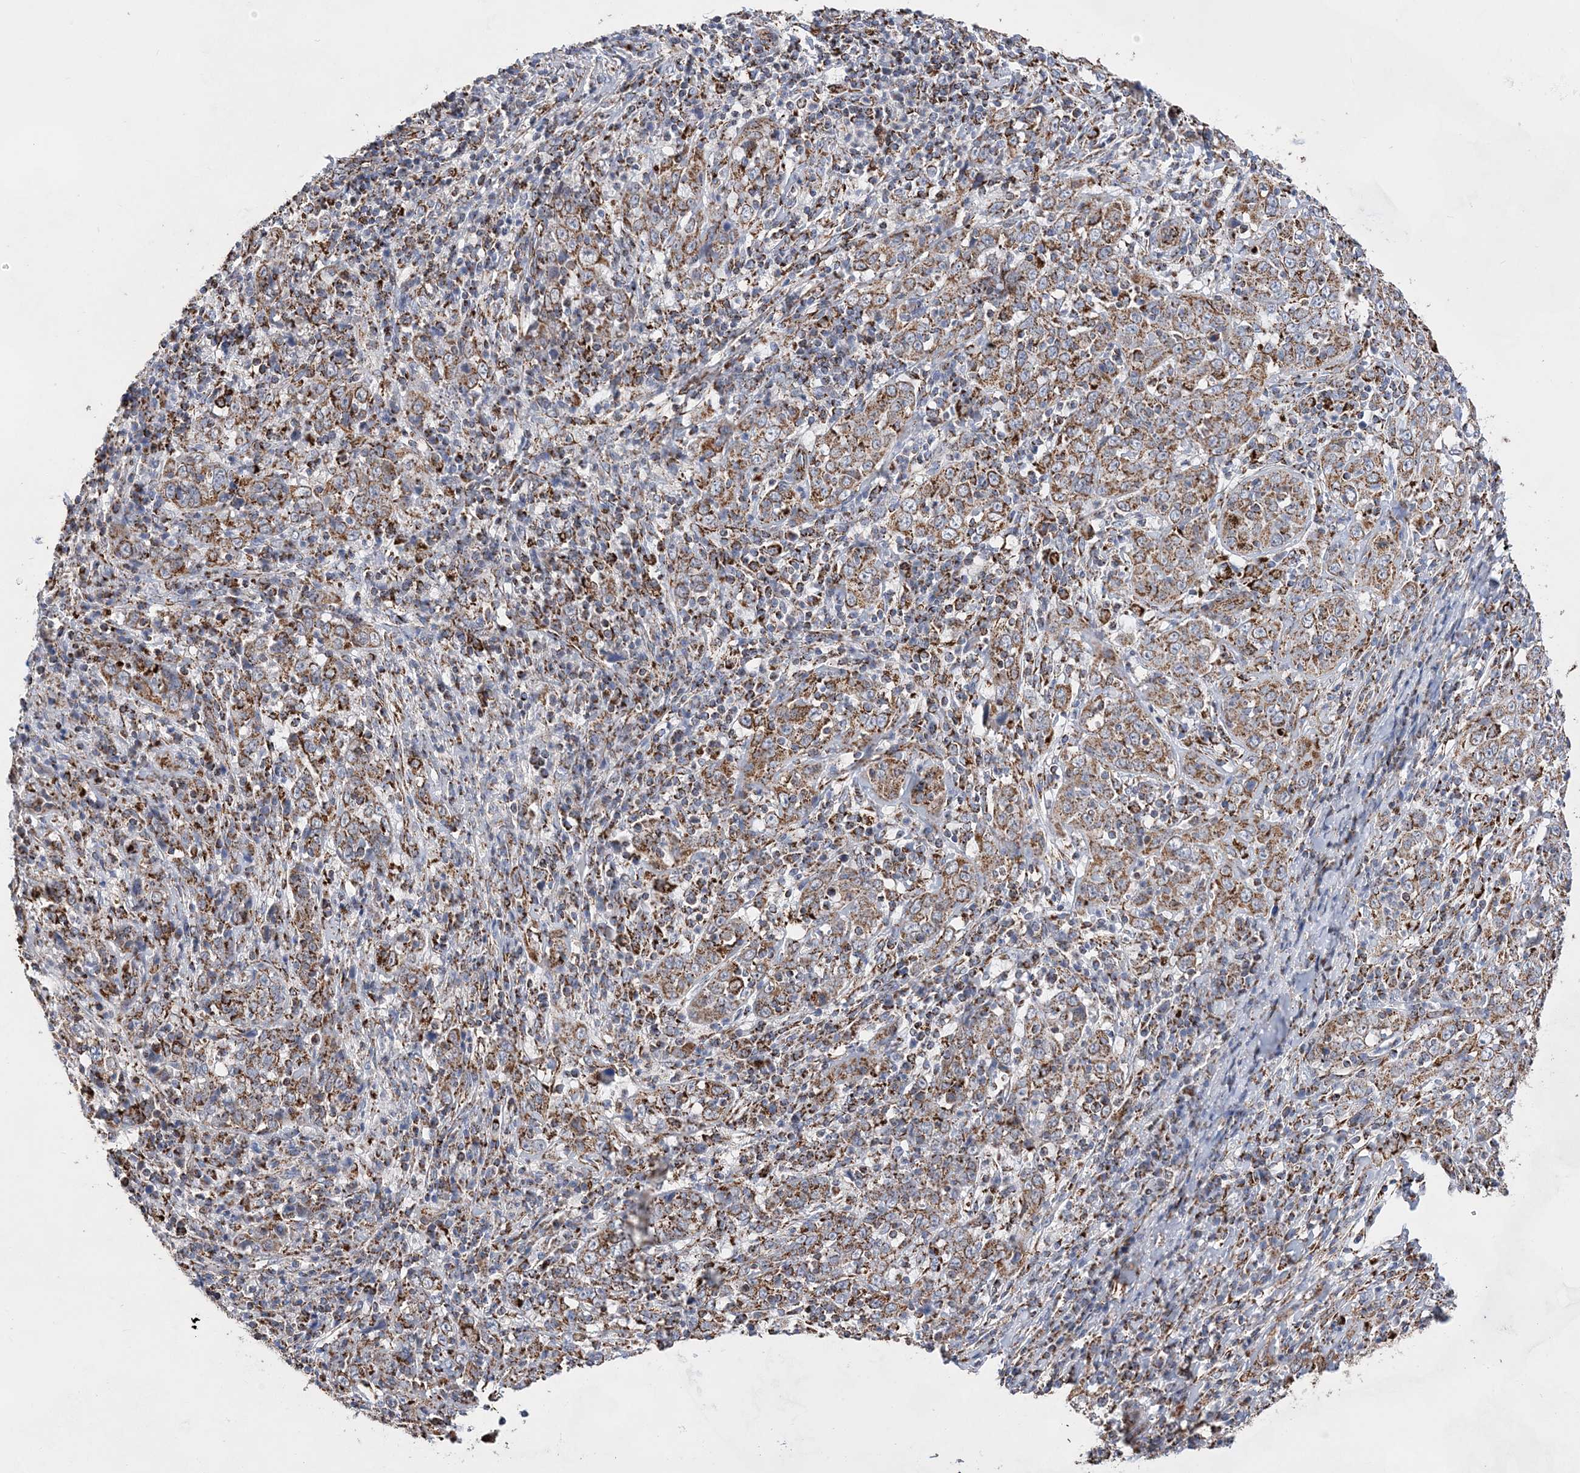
{"staining": {"intensity": "strong", "quantity": ">75%", "location": "cytoplasmic/membranous"}, "tissue": "cervical cancer", "cell_type": "Tumor cells", "image_type": "cancer", "snomed": [{"axis": "morphology", "description": "Squamous cell carcinoma, NOS"}, {"axis": "topography", "description": "Cervix"}], "caption": "Strong cytoplasmic/membranous staining for a protein is identified in approximately >75% of tumor cells of cervical cancer using immunohistochemistry.", "gene": "ACOT9", "patient": {"sex": "female", "age": 46}}